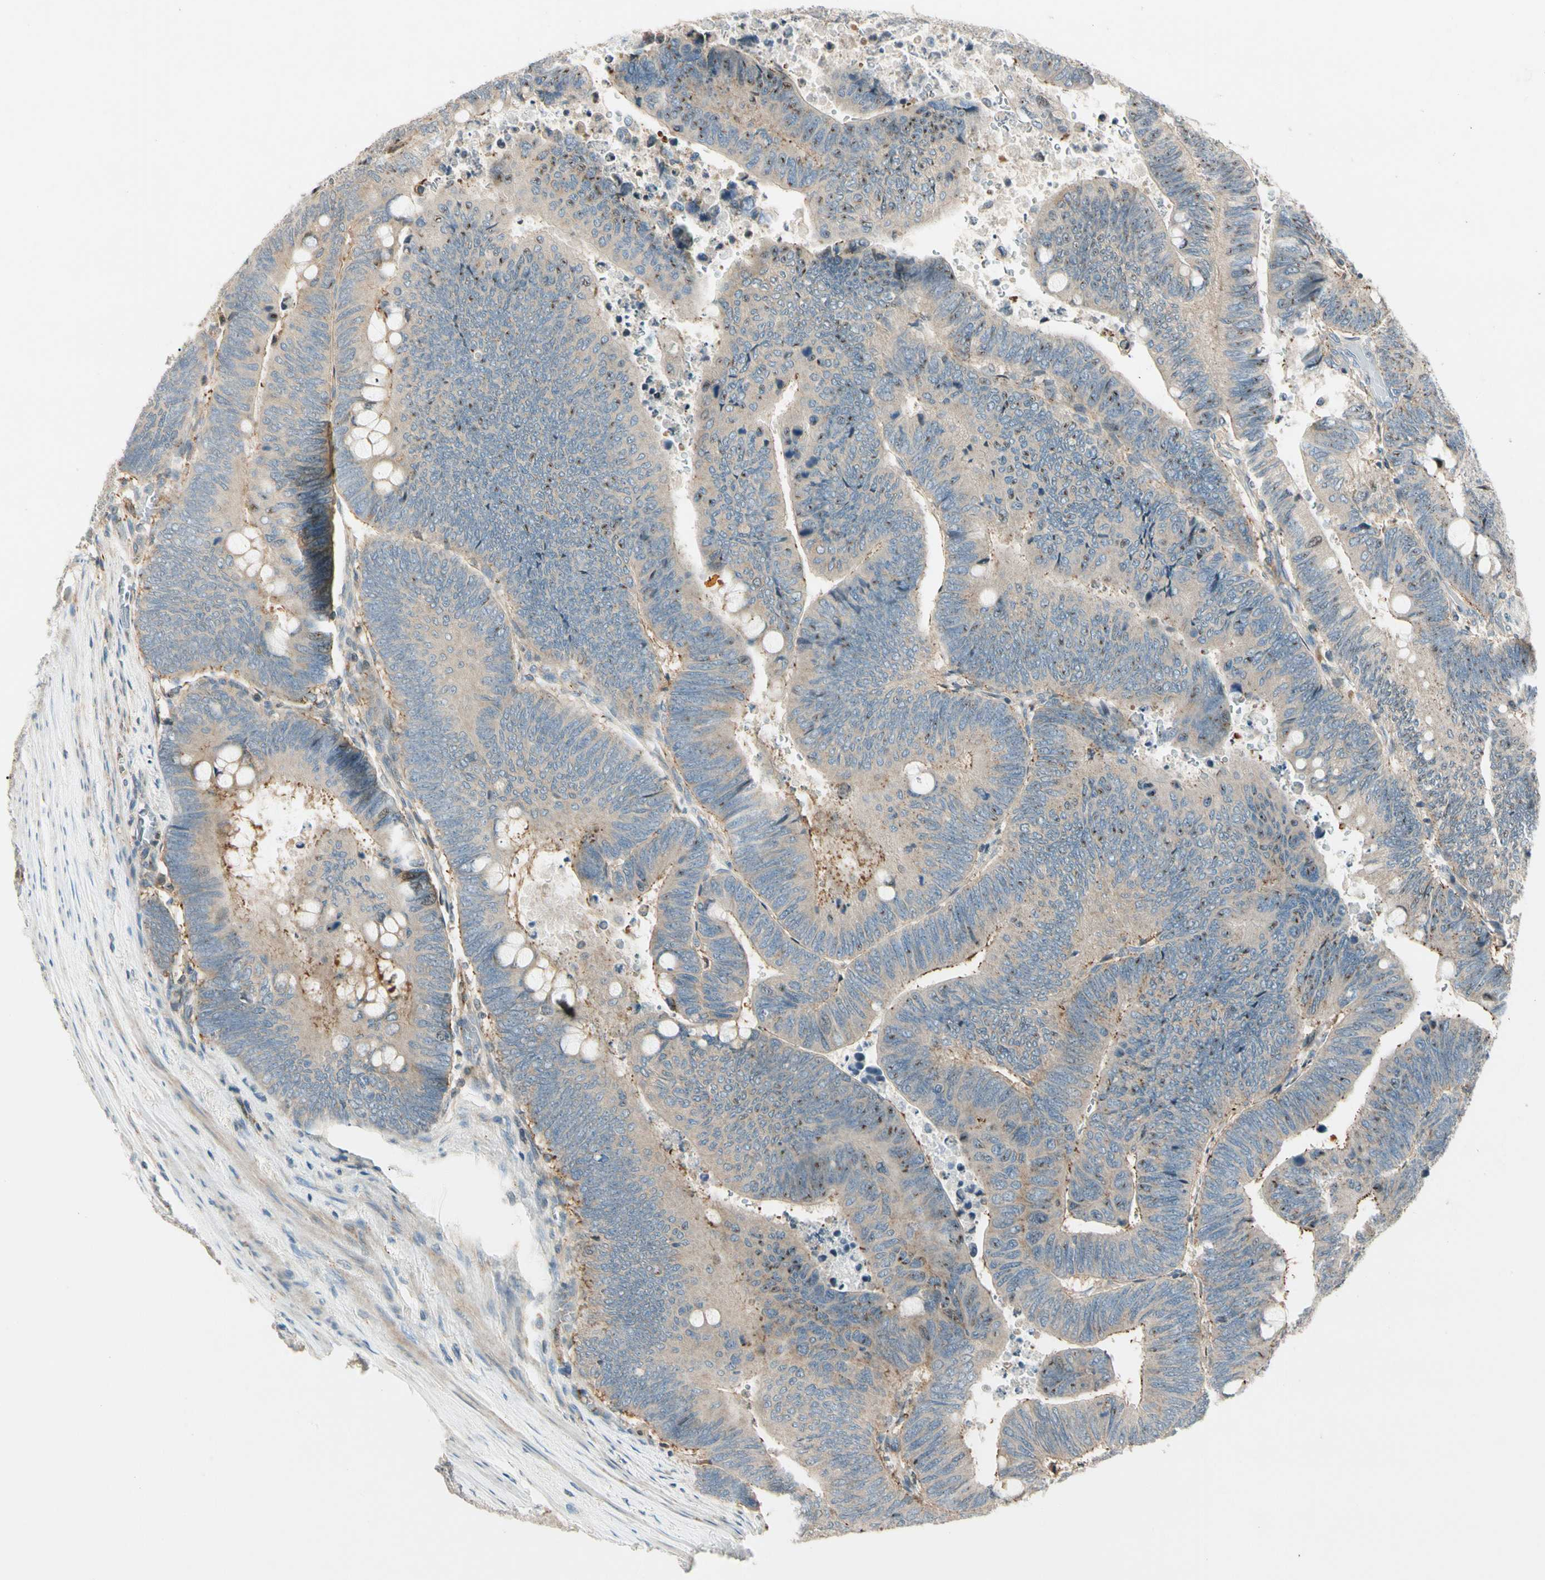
{"staining": {"intensity": "weak", "quantity": ">75%", "location": "cytoplasmic/membranous"}, "tissue": "colorectal cancer", "cell_type": "Tumor cells", "image_type": "cancer", "snomed": [{"axis": "morphology", "description": "Normal tissue, NOS"}, {"axis": "morphology", "description": "Adenocarcinoma, NOS"}, {"axis": "topography", "description": "Rectum"}, {"axis": "topography", "description": "Peripheral nerve tissue"}], "caption": "Colorectal cancer (adenocarcinoma) stained with DAB (3,3'-diaminobenzidine) immunohistochemistry displays low levels of weak cytoplasmic/membranous positivity in about >75% of tumor cells.", "gene": "CDH6", "patient": {"sex": "male", "age": 92}}